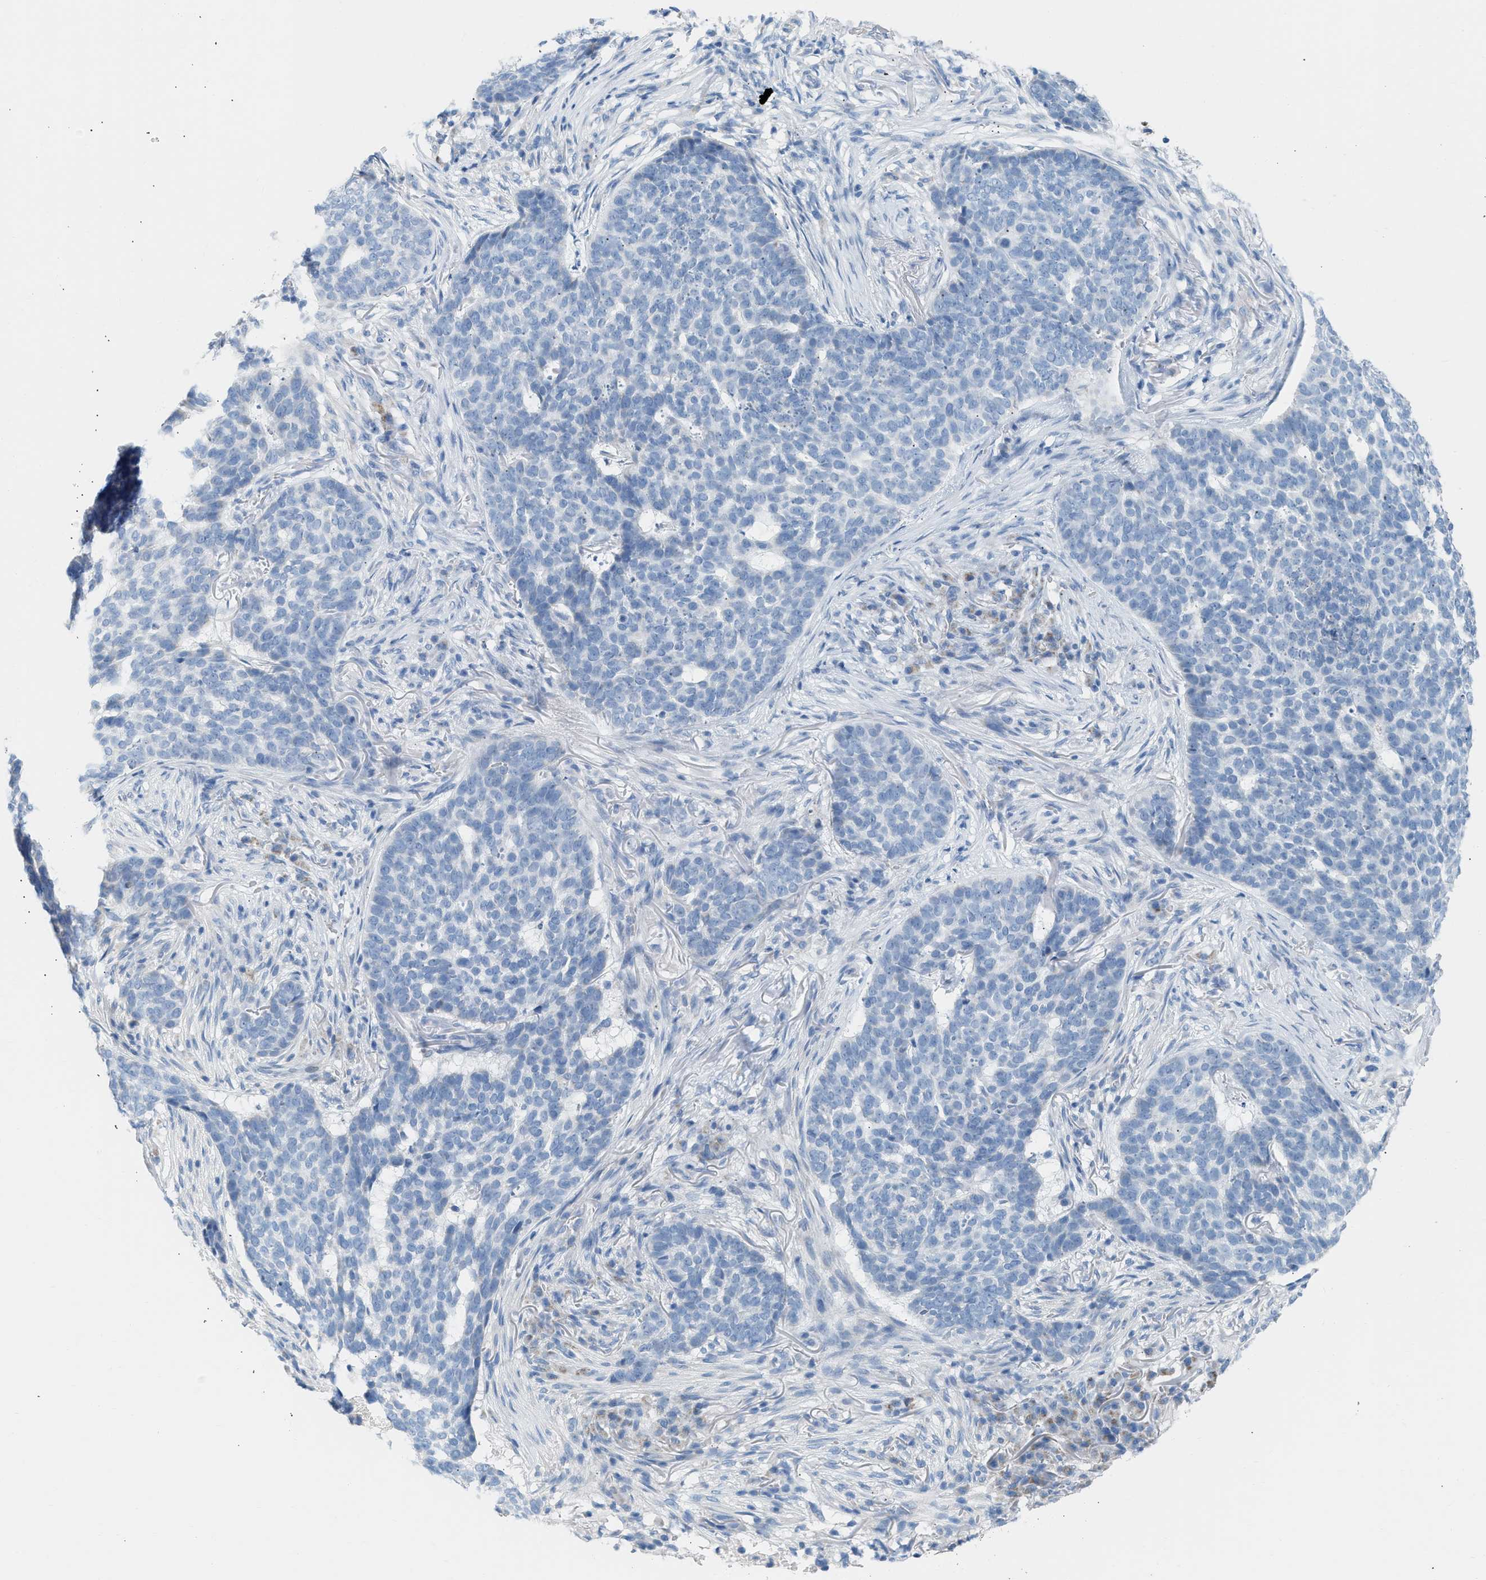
{"staining": {"intensity": "negative", "quantity": "none", "location": "none"}, "tissue": "skin cancer", "cell_type": "Tumor cells", "image_type": "cancer", "snomed": [{"axis": "morphology", "description": "Basal cell carcinoma"}, {"axis": "topography", "description": "Skin"}], "caption": "A high-resolution histopathology image shows IHC staining of skin basal cell carcinoma, which shows no significant staining in tumor cells.", "gene": "NDUFS8", "patient": {"sex": "male", "age": 85}}